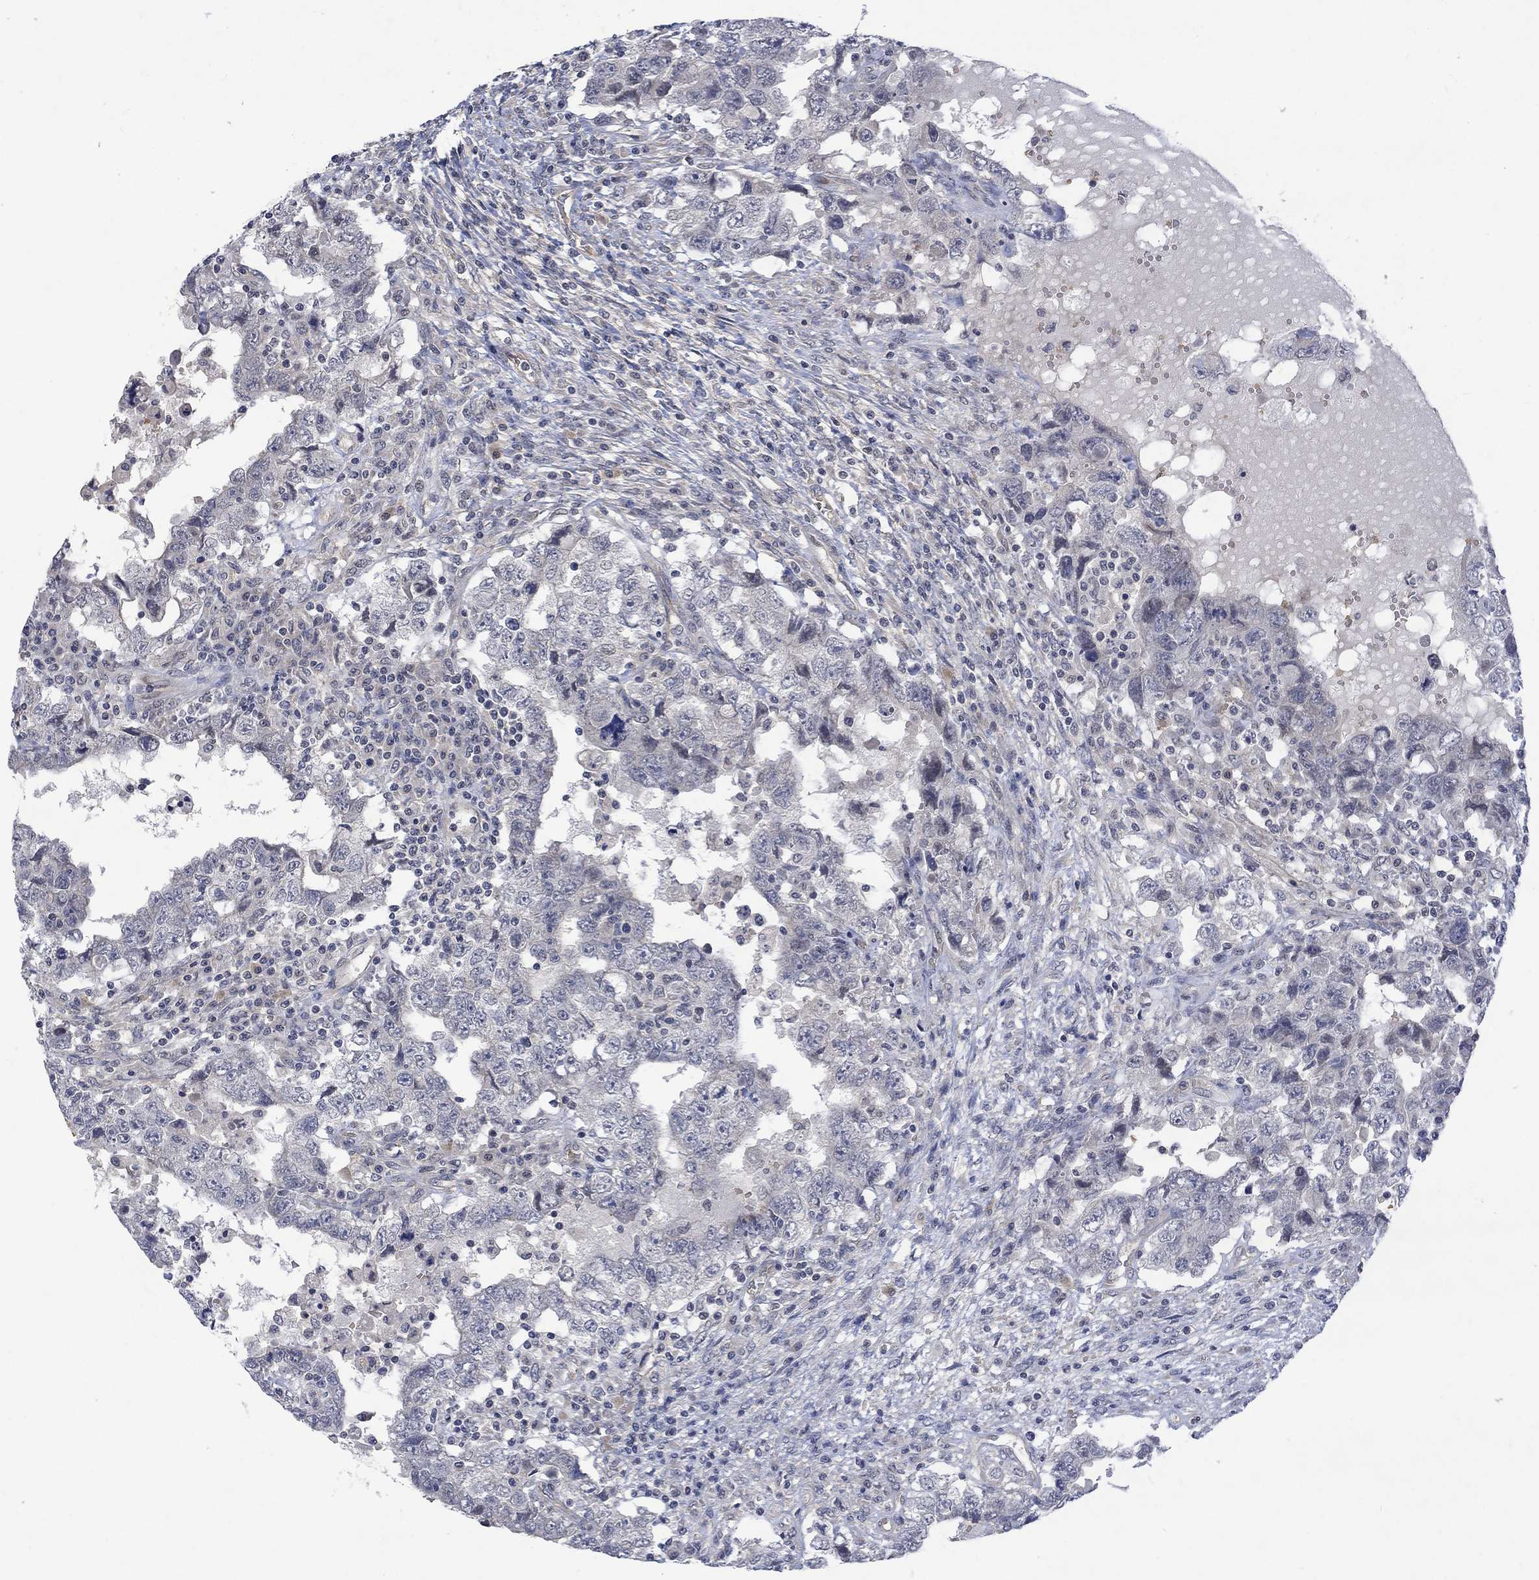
{"staining": {"intensity": "negative", "quantity": "none", "location": "none"}, "tissue": "testis cancer", "cell_type": "Tumor cells", "image_type": "cancer", "snomed": [{"axis": "morphology", "description": "Carcinoma, Embryonal, NOS"}, {"axis": "topography", "description": "Testis"}], "caption": "This is a micrograph of immunohistochemistry staining of testis cancer (embryonal carcinoma), which shows no staining in tumor cells.", "gene": "GRIN2D", "patient": {"sex": "male", "age": 26}}